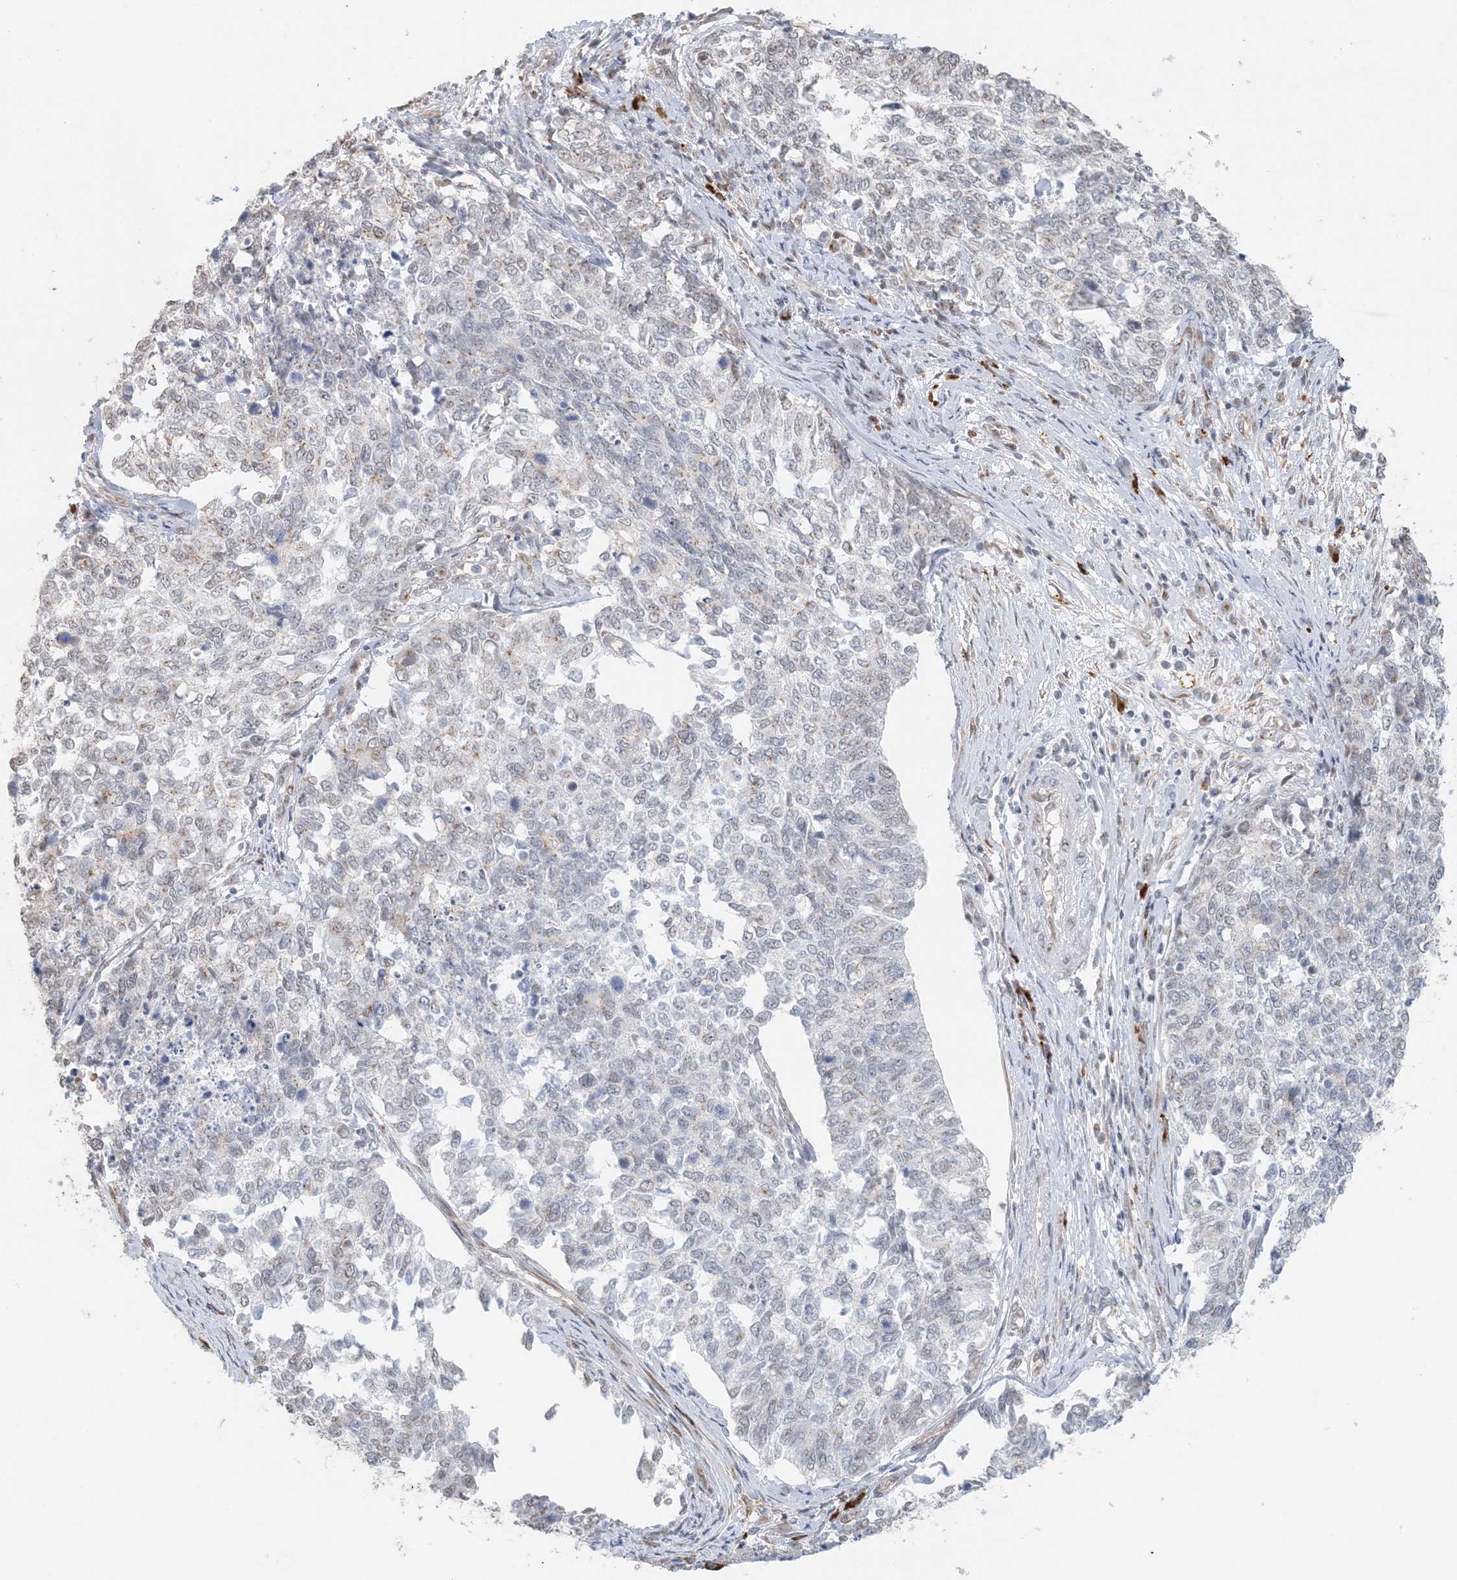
{"staining": {"intensity": "negative", "quantity": "none", "location": "none"}, "tissue": "cervical cancer", "cell_type": "Tumor cells", "image_type": "cancer", "snomed": [{"axis": "morphology", "description": "Squamous cell carcinoma, NOS"}, {"axis": "topography", "description": "Cervix"}], "caption": "An image of cervical cancer (squamous cell carcinoma) stained for a protein shows no brown staining in tumor cells.", "gene": "ZCCHC4", "patient": {"sex": "female", "age": 63}}